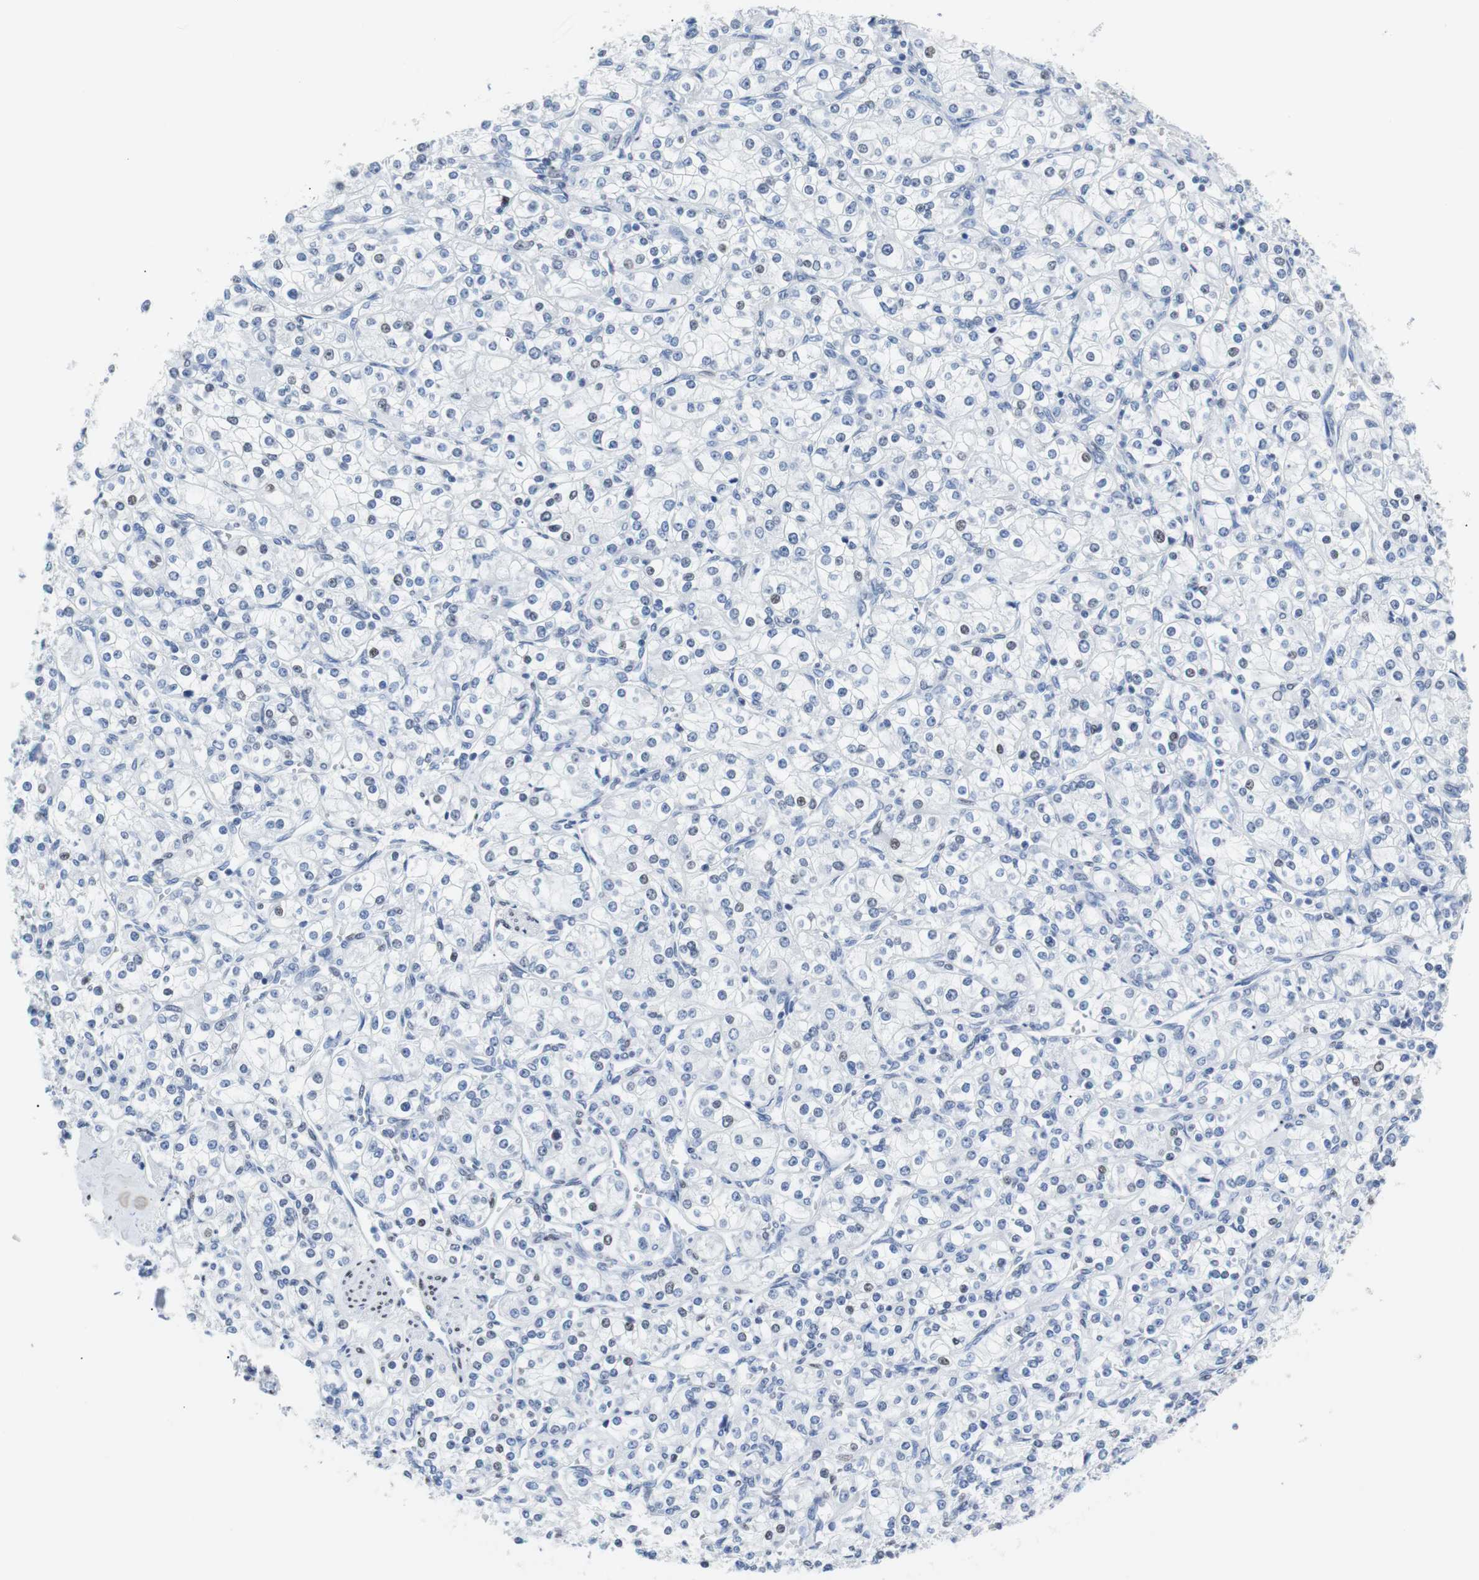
{"staining": {"intensity": "weak", "quantity": "<25%", "location": "nuclear"}, "tissue": "renal cancer", "cell_type": "Tumor cells", "image_type": "cancer", "snomed": [{"axis": "morphology", "description": "Adenocarcinoma, NOS"}, {"axis": "topography", "description": "Kidney"}], "caption": "IHC image of human renal cancer stained for a protein (brown), which shows no staining in tumor cells.", "gene": "JUN", "patient": {"sex": "male", "age": 77}}